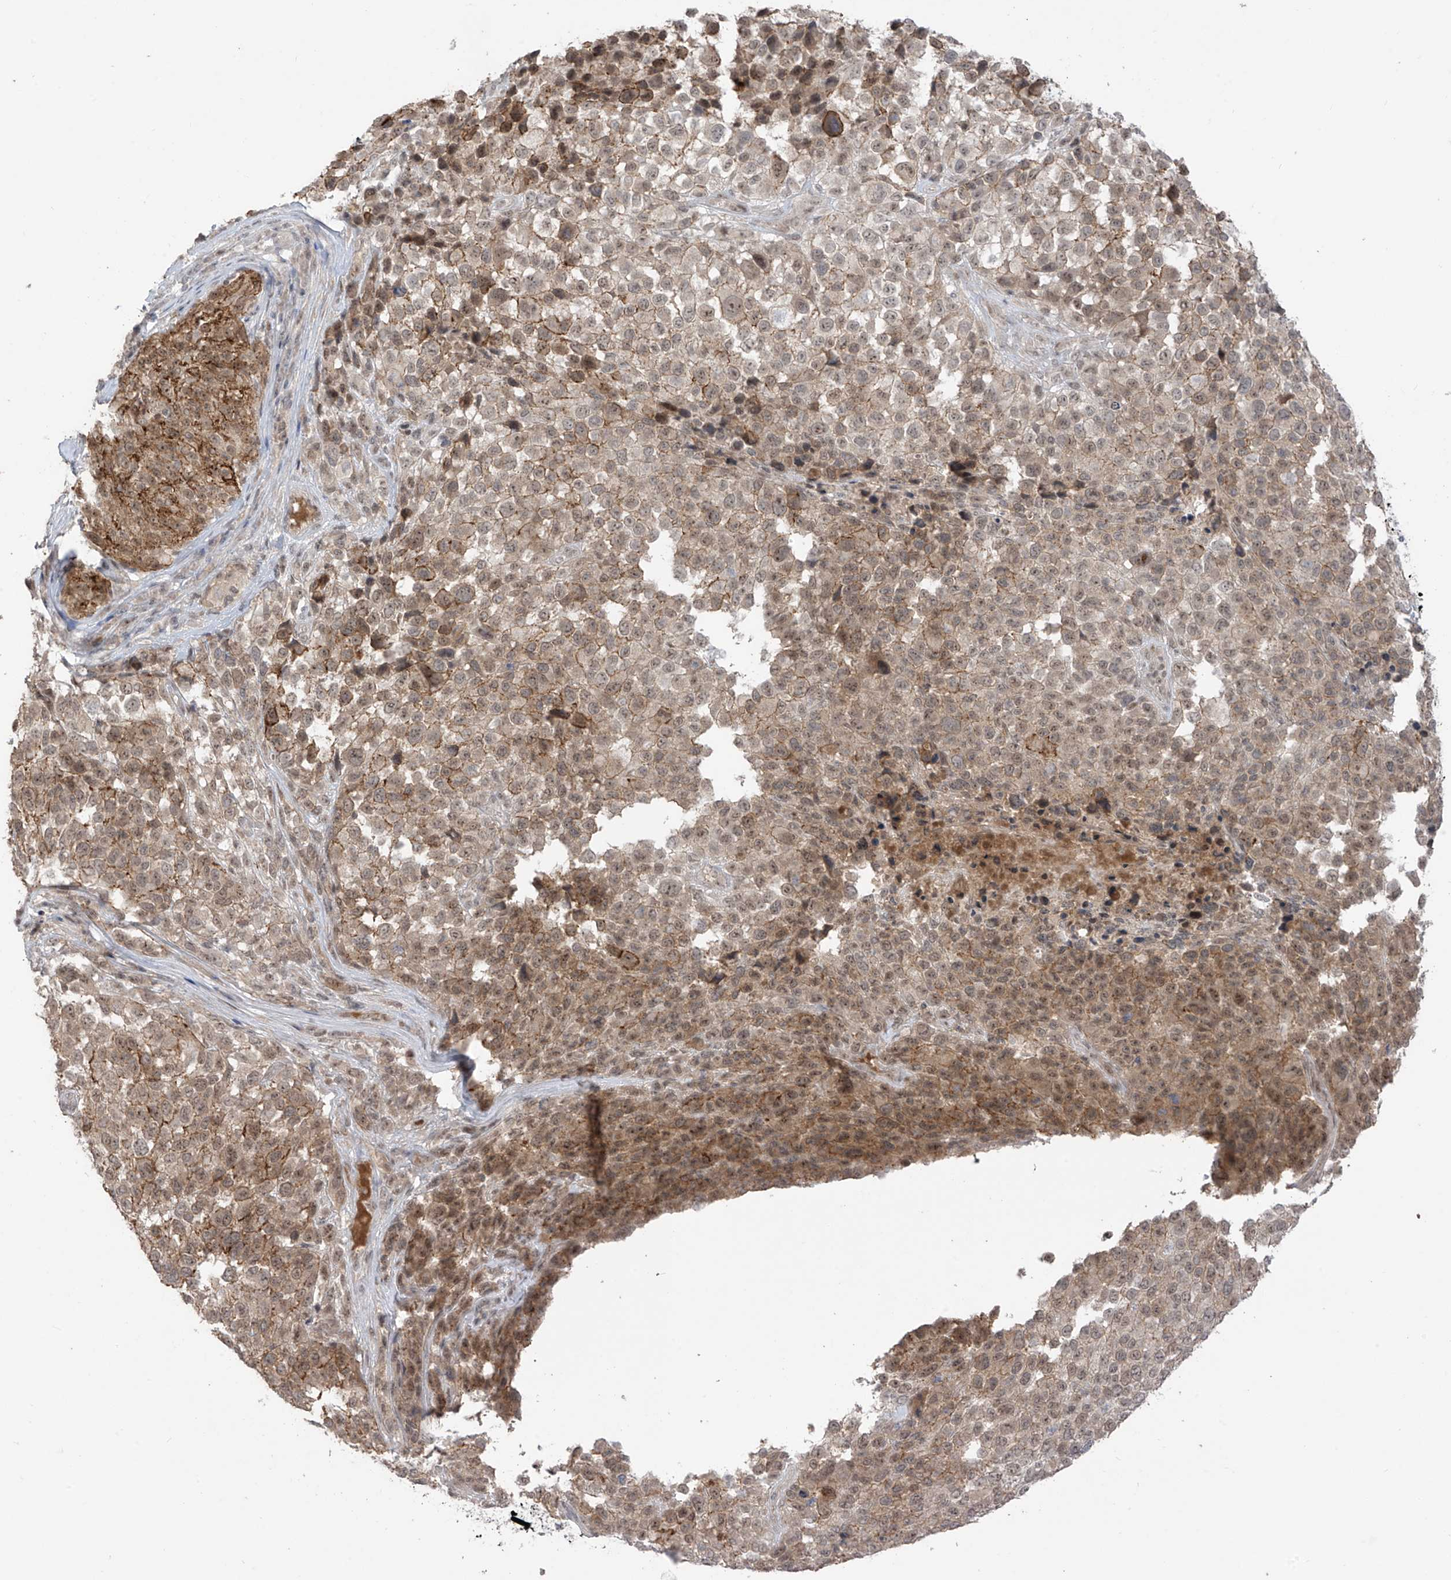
{"staining": {"intensity": "moderate", "quantity": ">75%", "location": "cytoplasmic/membranous,nuclear"}, "tissue": "melanoma", "cell_type": "Tumor cells", "image_type": "cancer", "snomed": [{"axis": "morphology", "description": "Malignant melanoma, NOS"}, {"axis": "topography", "description": "Skin of trunk"}], "caption": "An immunohistochemistry histopathology image of tumor tissue is shown. Protein staining in brown shows moderate cytoplasmic/membranous and nuclear positivity in malignant melanoma within tumor cells.", "gene": "OGT", "patient": {"sex": "male", "age": 71}}